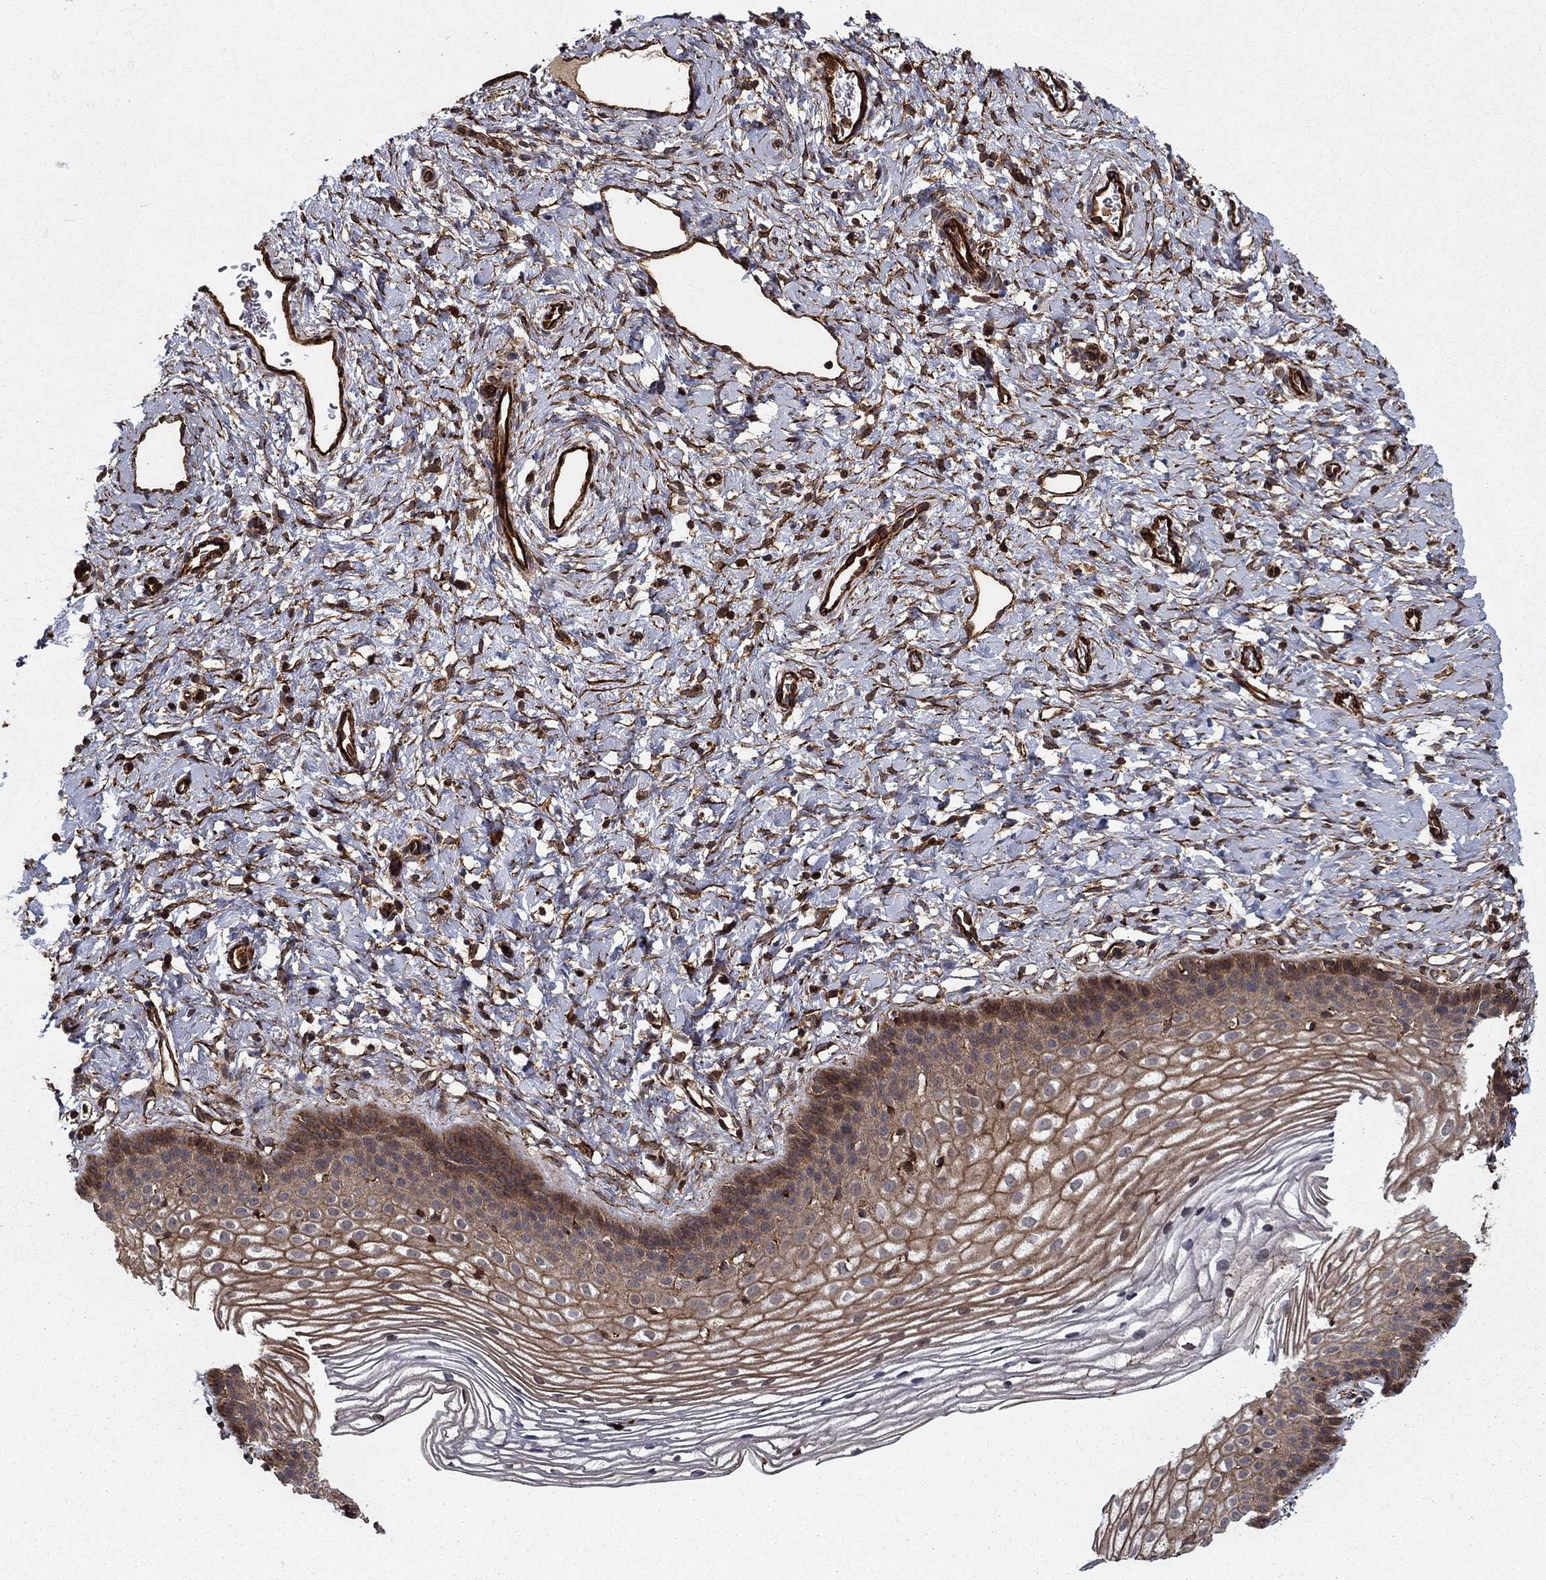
{"staining": {"intensity": "negative", "quantity": "none", "location": "none"}, "tissue": "cervix", "cell_type": "Glandular cells", "image_type": "normal", "snomed": [{"axis": "morphology", "description": "Normal tissue, NOS"}, {"axis": "topography", "description": "Cervix"}], "caption": "IHC histopathology image of normal cervix: human cervix stained with DAB exhibits no significant protein expression in glandular cells.", "gene": "ADM", "patient": {"sex": "female", "age": 39}}